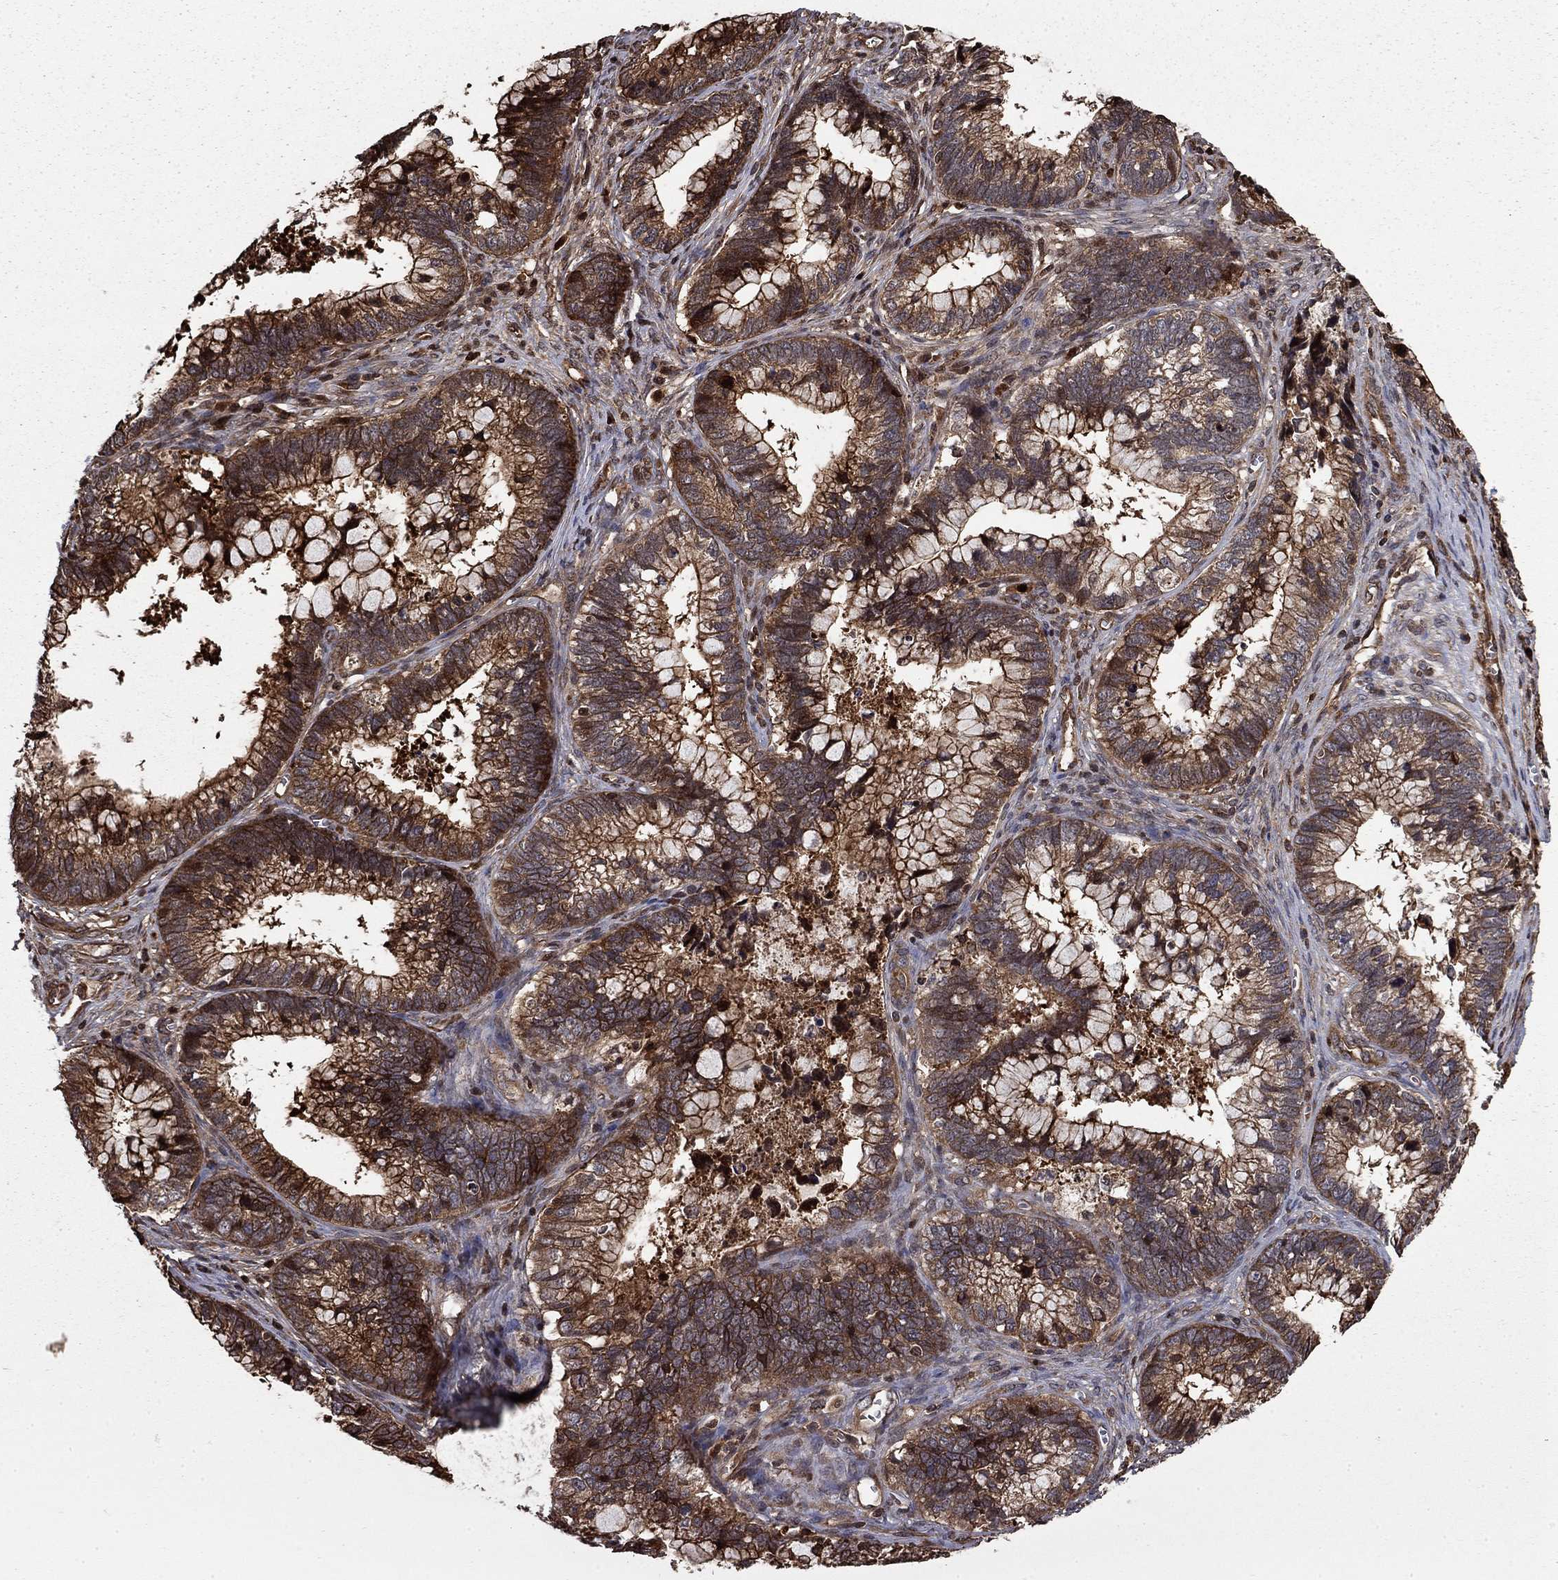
{"staining": {"intensity": "moderate", "quantity": "25%-75%", "location": "cytoplasmic/membranous"}, "tissue": "cervical cancer", "cell_type": "Tumor cells", "image_type": "cancer", "snomed": [{"axis": "morphology", "description": "Adenocarcinoma, NOS"}, {"axis": "topography", "description": "Cervix"}], "caption": "Protein expression analysis of human cervical cancer reveals moderate cytoplasmic/membranous expression in about 25%-75% of tumor cells.", "gene": "GYG1", "patient": {"sex": "female", "age": 44}}